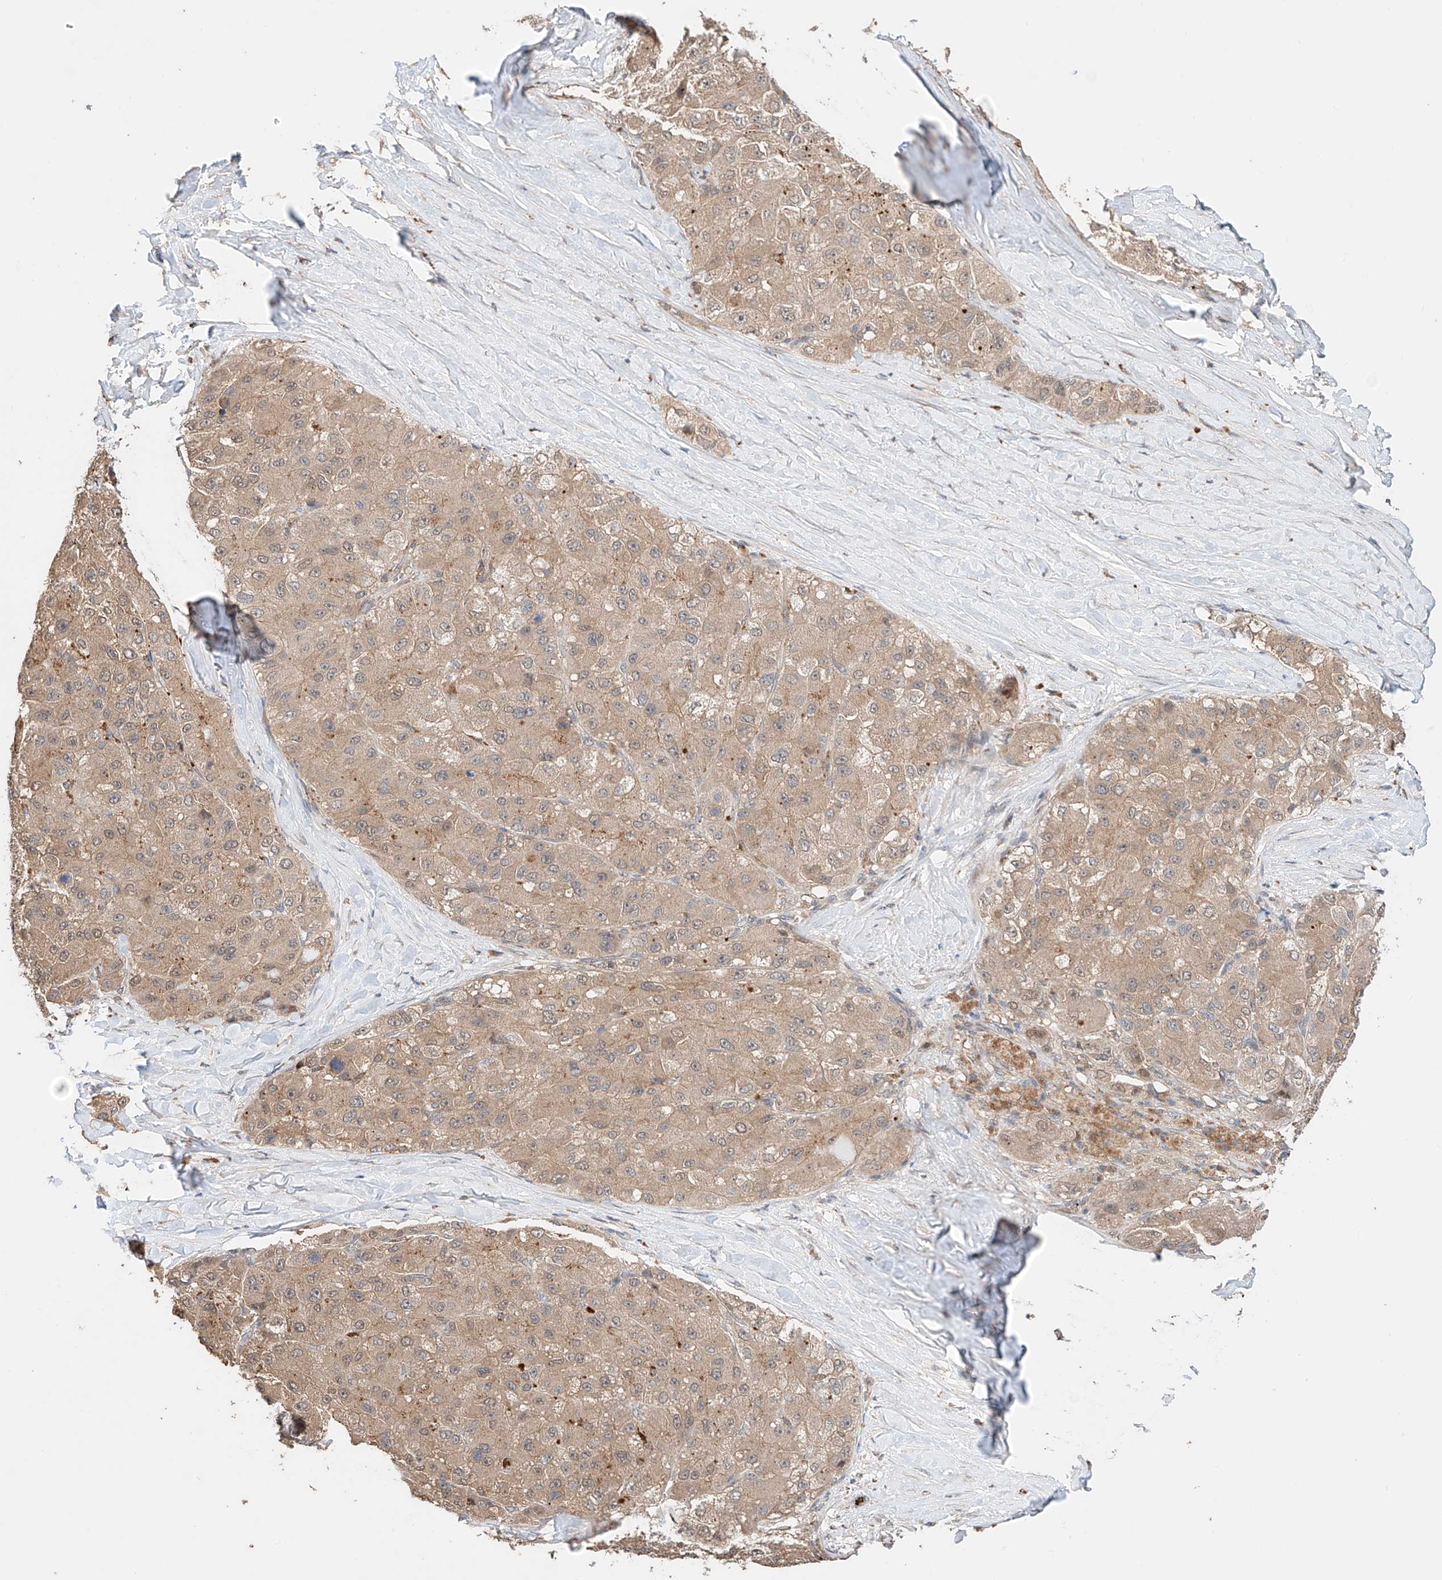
{"staining": {"intensity": "weak", "quantity": ">75%", "location": "cytoplasmic/membranous,nuclear"}, "tissue": "liver cancer", "cell_type": "Tumor cells", "image_type": "cancer", "snomed": [{"axis": "morphology", "description": "Carcinoma, Hepatocellular, NOS"}, {"axis": "topography", "description": "Liver"}], "caption": "Tumor cells display weak cytoplasmic/membranous and nuclear staining in approximately >75% of cells in liver cancer (hepatocellular carcinoma).", "gene": "ZFHX2", "patient": {"sex": "male", "age": 80}}